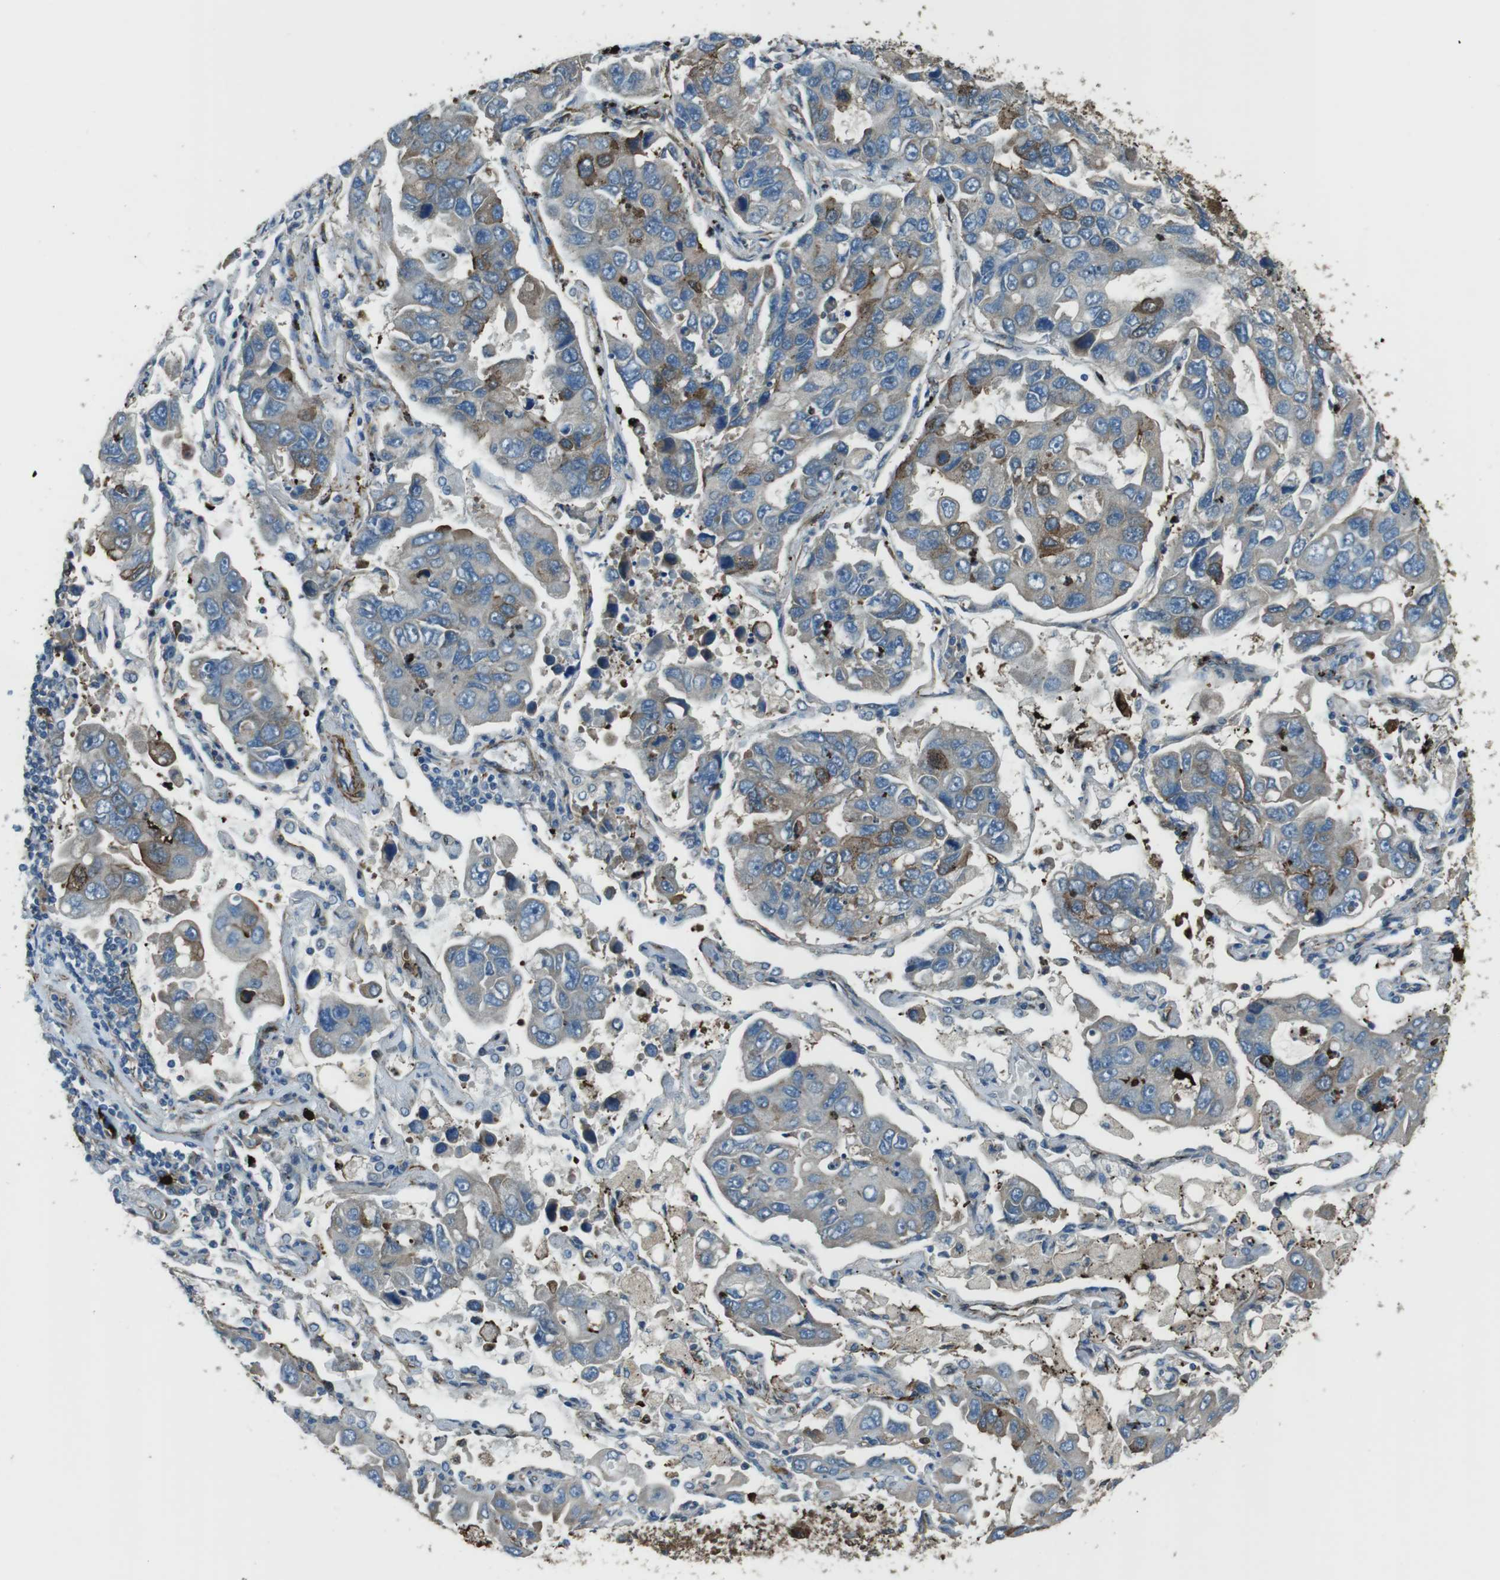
{"staining": {"intensity": "weak", "quantity": "25%-75%", "location": "cytoplasmic/membranous"}, "tissue": "lung cancer", "cell_type": "Tumor cells", "image_type": "cancer", "snomed": [{"axis": "morphology", "description": "Adenocarcinoma, NOS"}, {"axis": "topography", "description": "Lung"}], "caption": "Immunohistochemistry (DAB (3,3'-diaminobenzidine)) staining of human lung adenocarcinoma reveals weak cytoplasmic/membranous protein positivity in approximately 25%-75% of tumor cells. Ihc stains the protein in brown and the nuclei are stained blue.", "gene": "SFT2D1", "patient": {"sex": "male", "age": 64}}